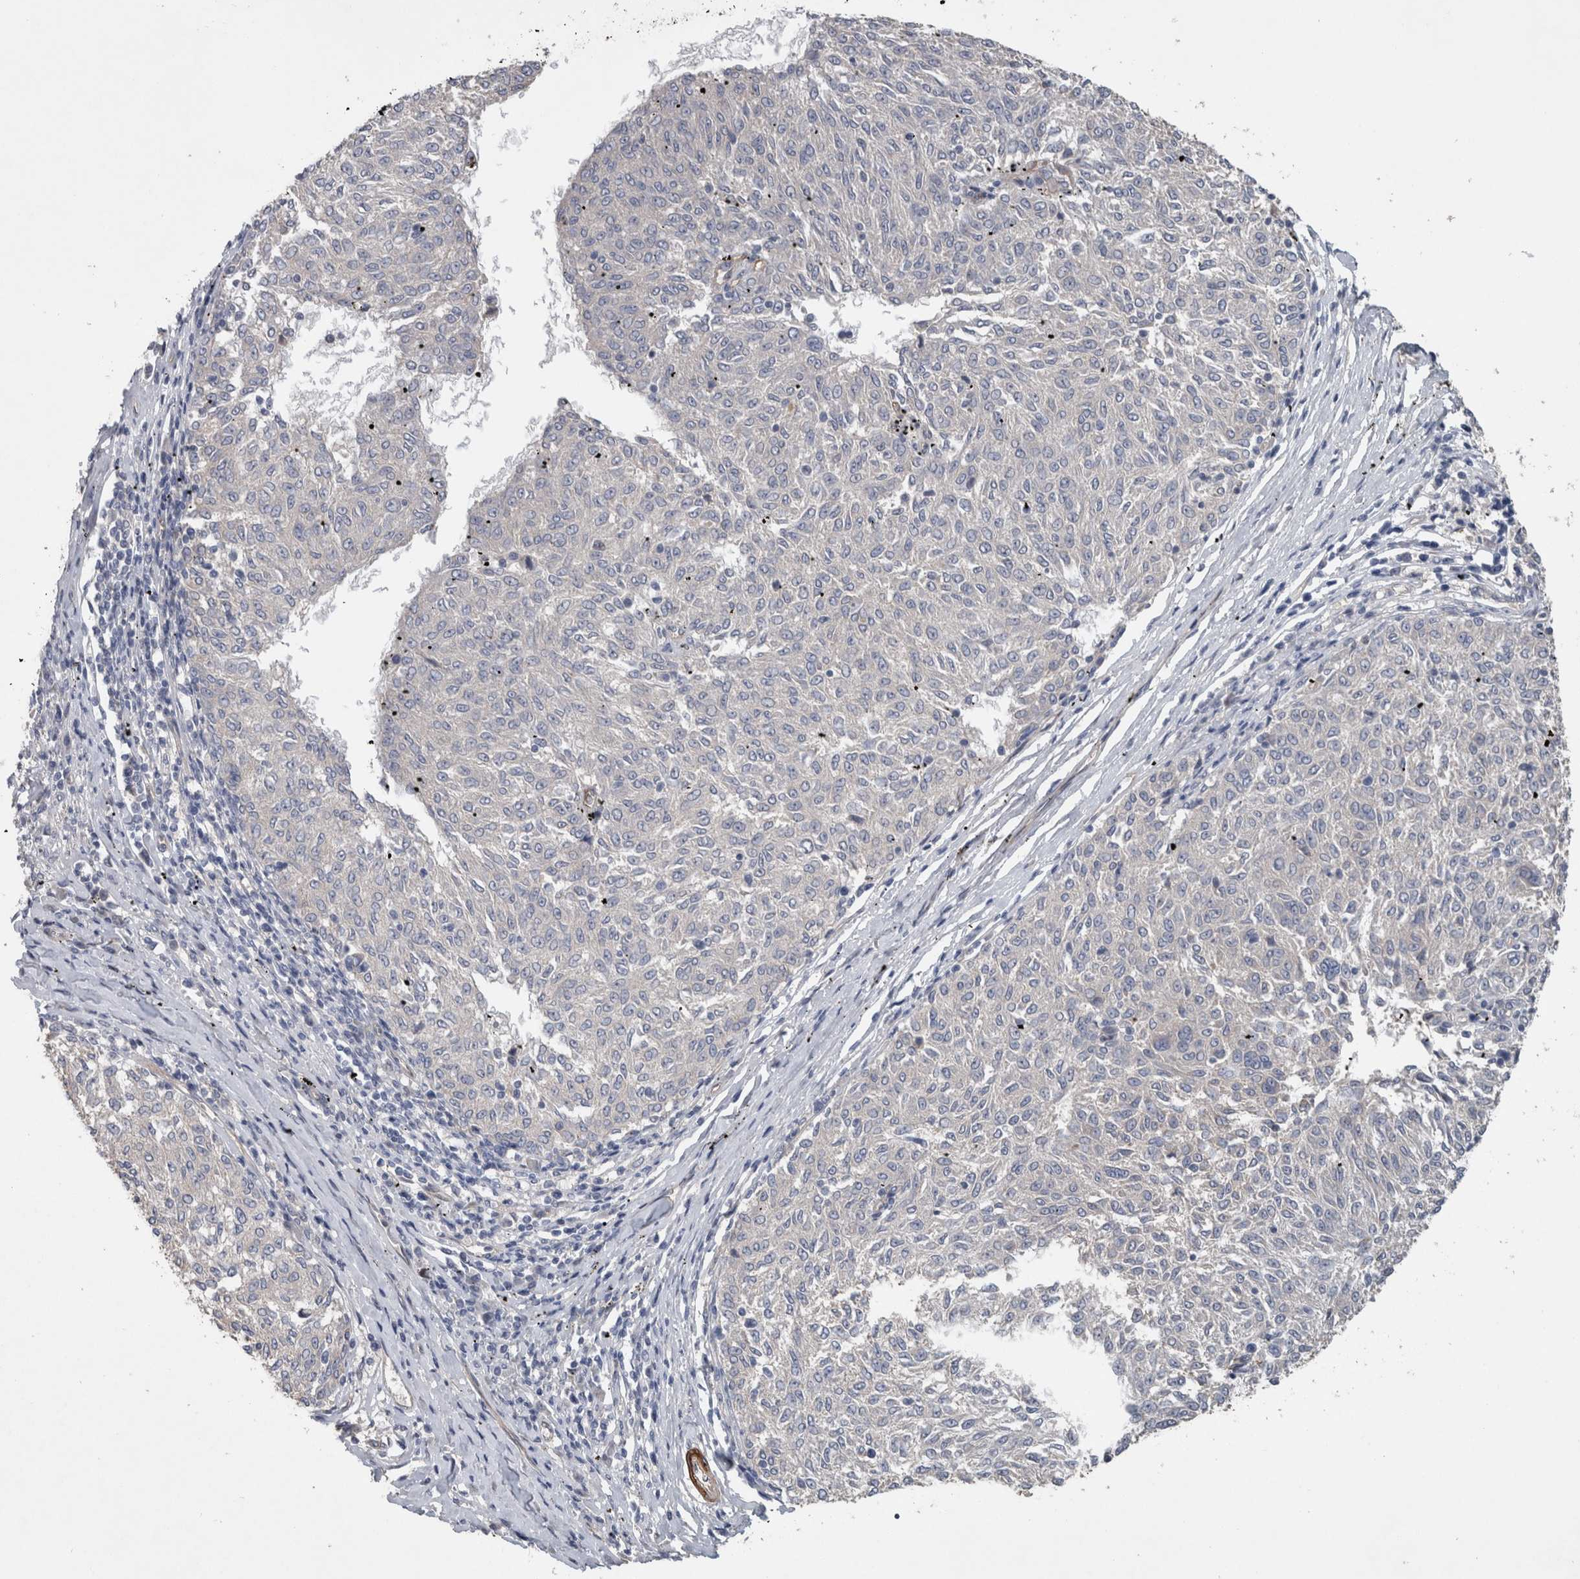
{"staining": {"intensity": "negative", "quantity": "none", "location": "none"}, "tissue": "melanoma", "cell_type": "Tumor cells", "image_type": "cancer", "snomed": [{"axis": "morphology", "description": "Malignant melanoma, NOS"}, {"axis": "topography", "description": "Skin"}], "caption": "This is an immunohistochemistry micrograph of melanoma. There is no staining in tumor cells.", "gene": "BCAM", "patient": {"sex": "female", "age": 72}}